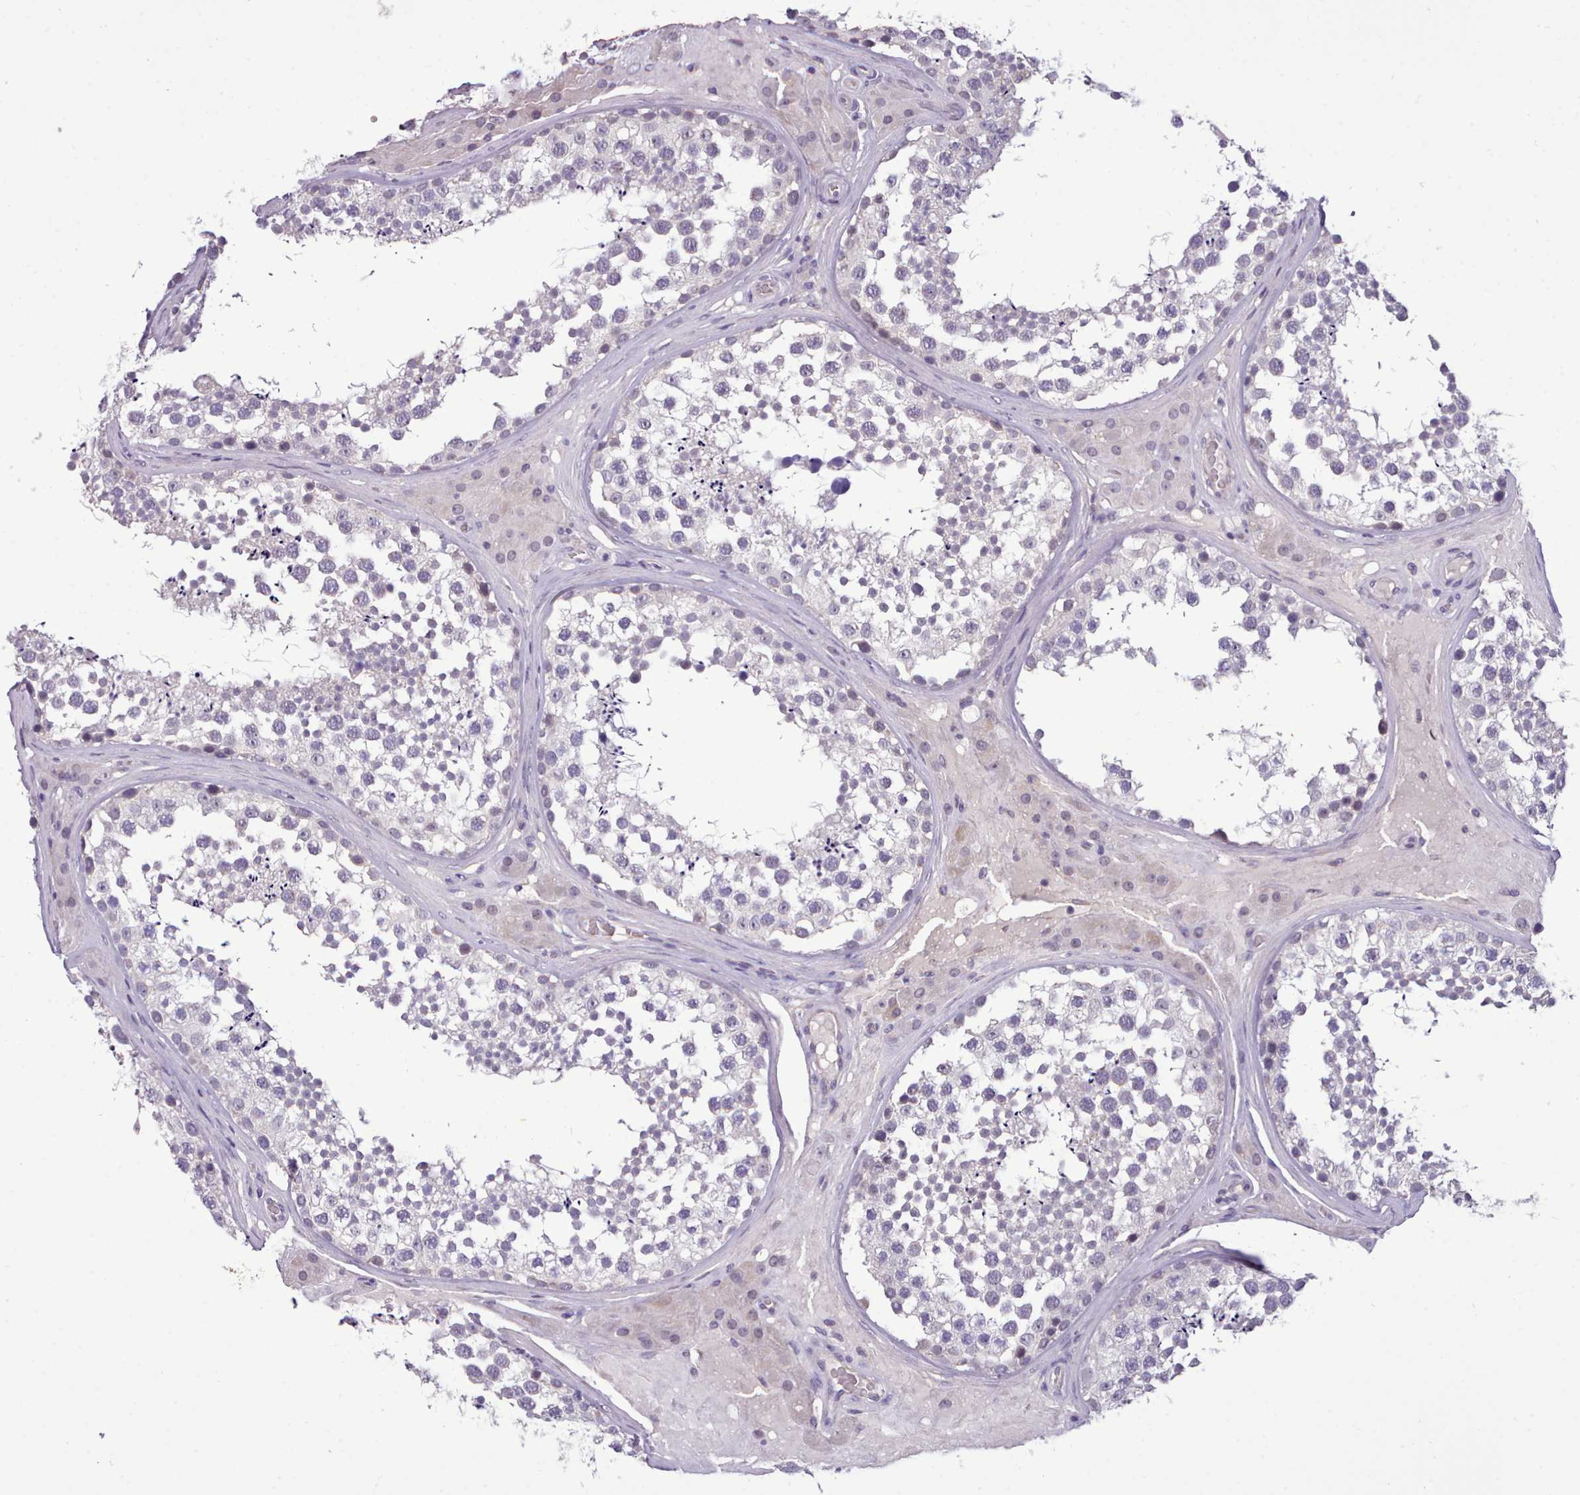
{"staining": {"intensity": "negative", "quantity": "none", "location": "none"}, "tissue": "testis", "cell_type": "Cells in seminiferous ducts", "image_type": "normal", "snomed": [{"axis": "morphology", "description": "Normal tissue, NOS"}, {"axis": "topography", "description": "Testis"}], "caption": "The image exhibits no staining of cells in seminiferous ducts in normal testis.", "gene": "KCTD16", "patient": {"sex": "male", "age": 46}}